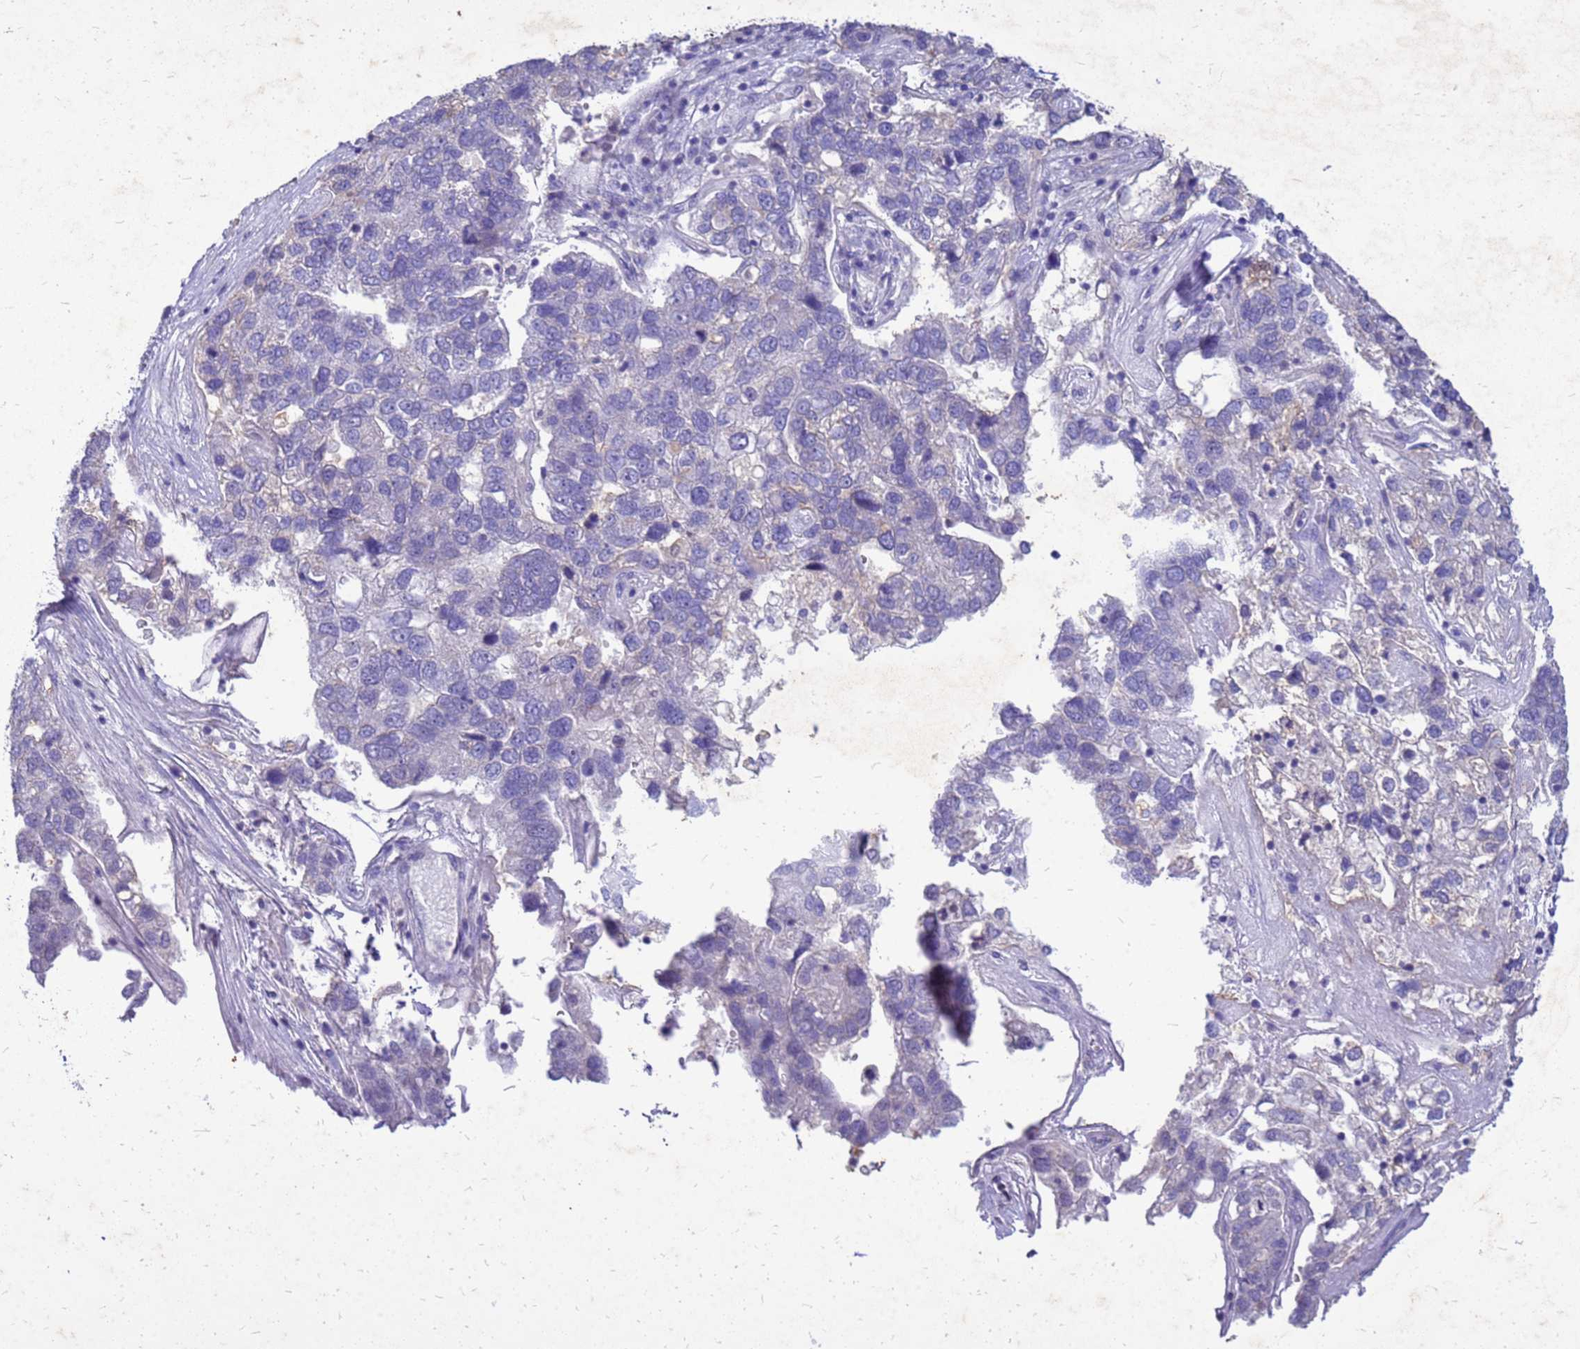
{"staining": {"intensity": "negative", "quantity": "none", "location": "none"}, "tissue": "pancreatic cancer", "cell_type": "Tumor cells", "image_type": "cancer", "snomed": [{"axis": "morphology", "description": "Adenocarcinoma, NOS"}, {"axis": "topography", "description": "Pancreas"}], "caption": "This histopathology image is of pancreatic cancer stained with IHC to label a protein in brown with the nuclei are counter-stained blue. There is no expression in tumor cells.", "gene": "AKR1C1", "patient": {"sex": "female", "age": 61}}